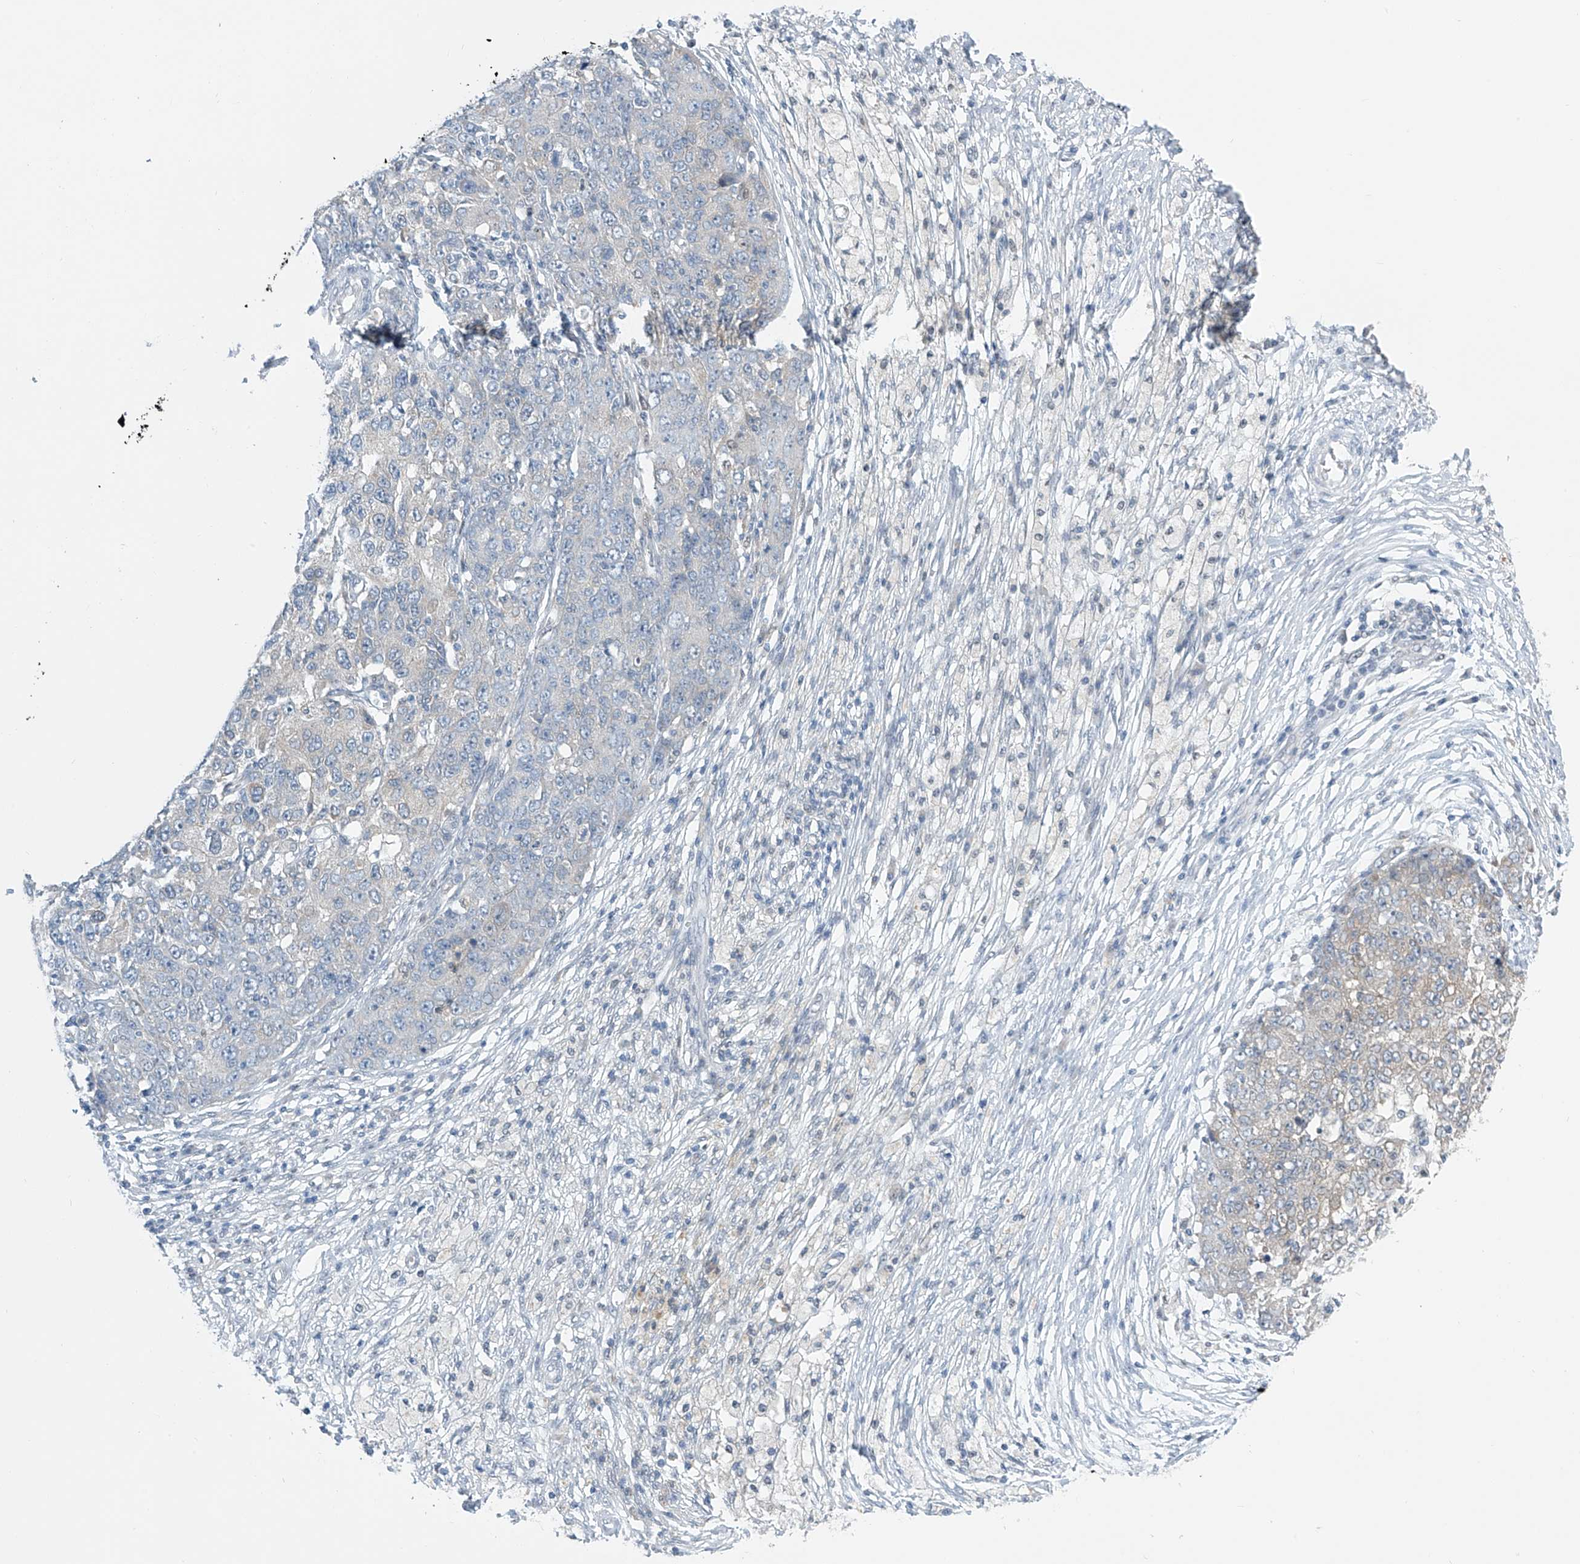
{"staining": {"intensity": "negative", "quantity": "none", "location": "none"}, "tissue": "ovarian cancer", "cell_type": "Tumor cells", "image_type": "cancer", "snomed": [{"axis": "morphology", "description": "Carcinoma, endometroid"}, {"axis": "topography", "description": "Ovary"}], "caption": "Ovarian endometroid carcinoma was stained to show a protein in brown. There is no significant positivity in tumor cells.", "gene": "APLF", "patient": {"sex": "female", "age": 42}}